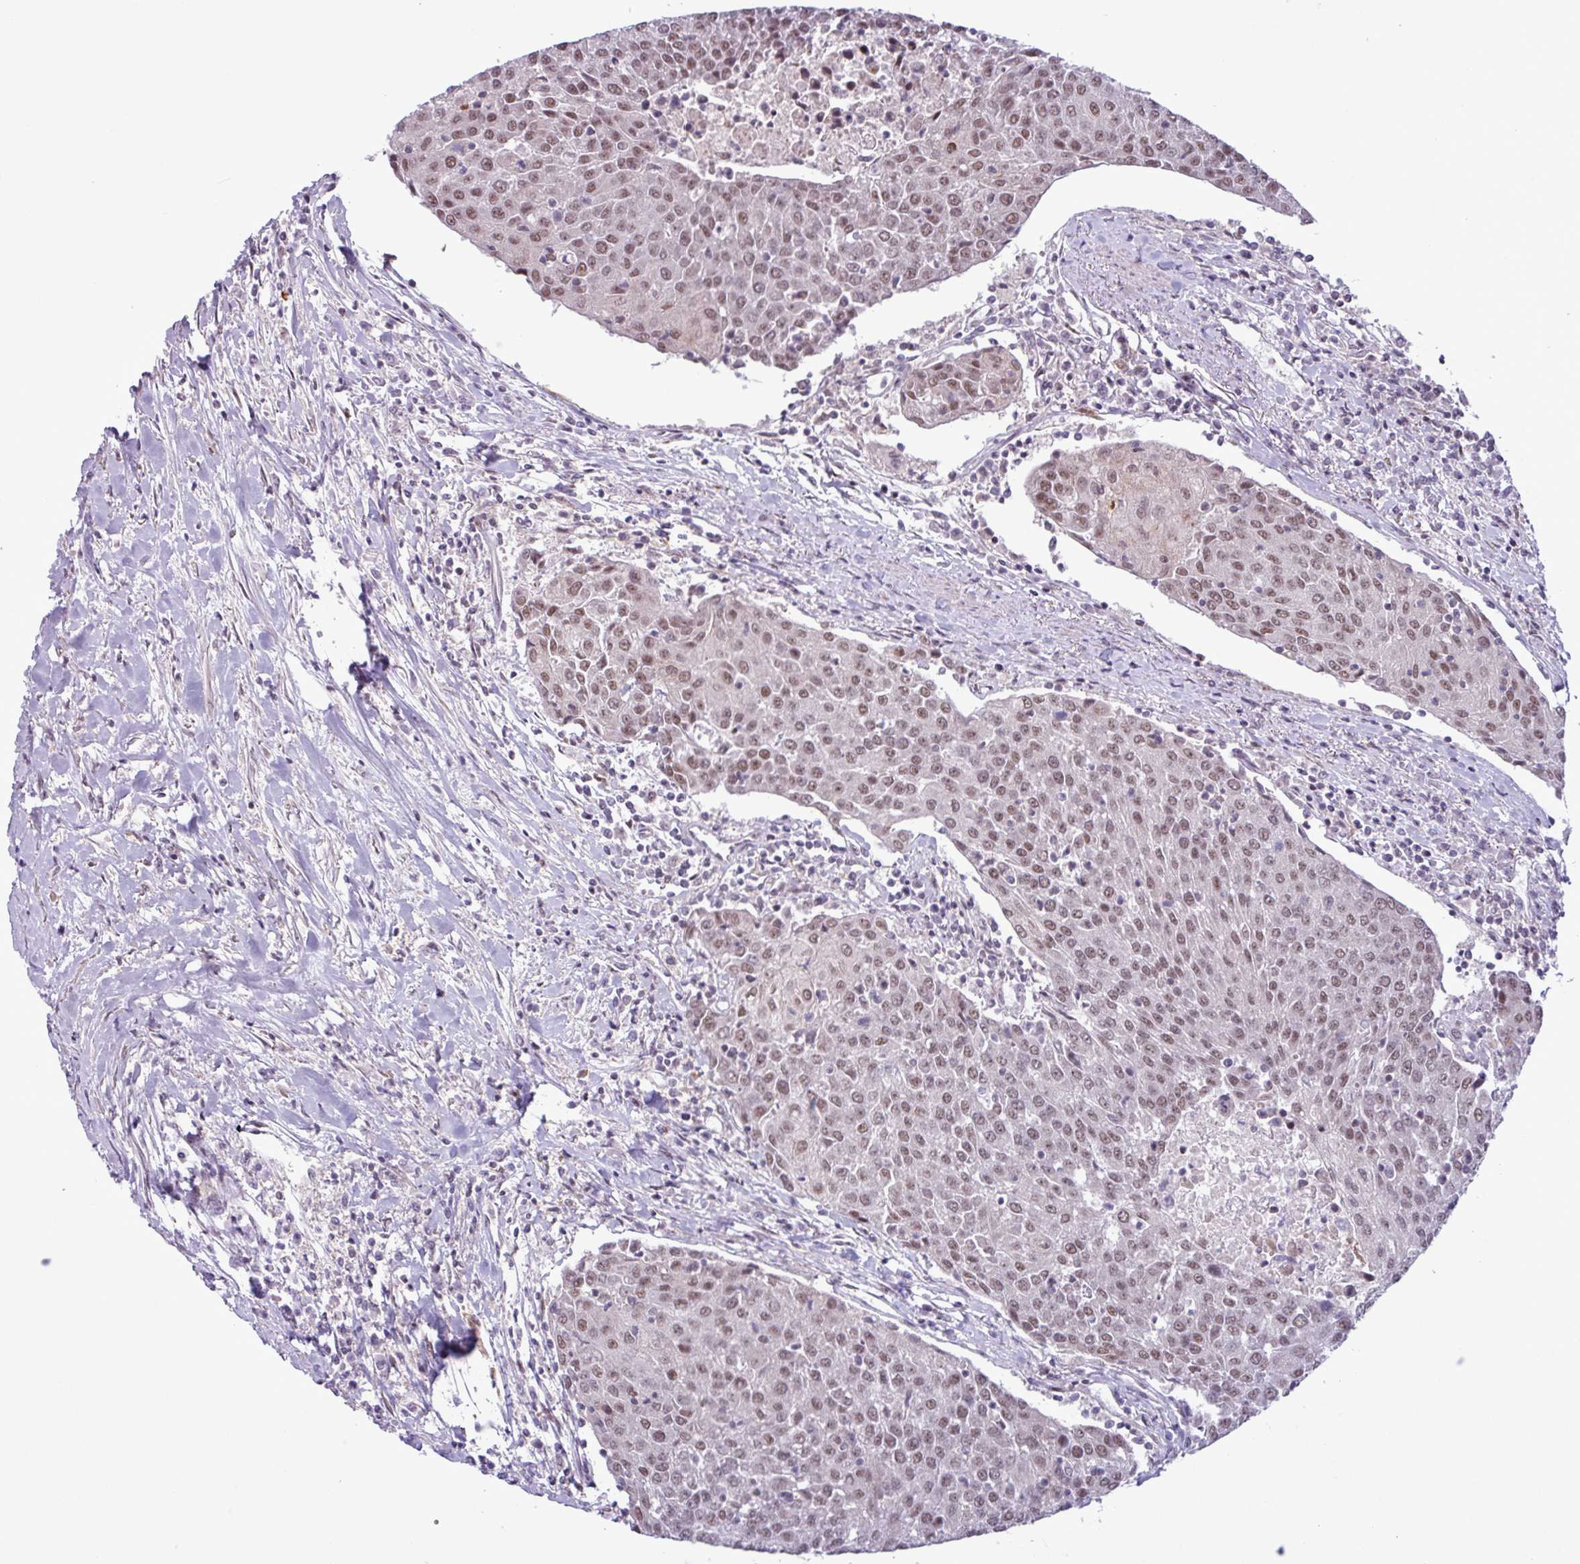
{"staining": {"intensity": "moderate", "quantity": ">75%", "location": "nuclear"}, "tissue": "urothelial cancer", "cell_type": "Tumor cells", "image_type": "cancer", "snomed": [{"axis": "morphology", "description": "Urothelial carcinoma, High grade"}, {"axis": "topography", "description": "Urinary bladder"}], "caption": "Approximately >75% of tumor cells in high-grade urothelial carcinoma show moderate nuclear protein positivity as visualized by brown immunohistochemical staining.", "gene": "NOTCH2", "patient": {"sex": "female", "age": 85}}